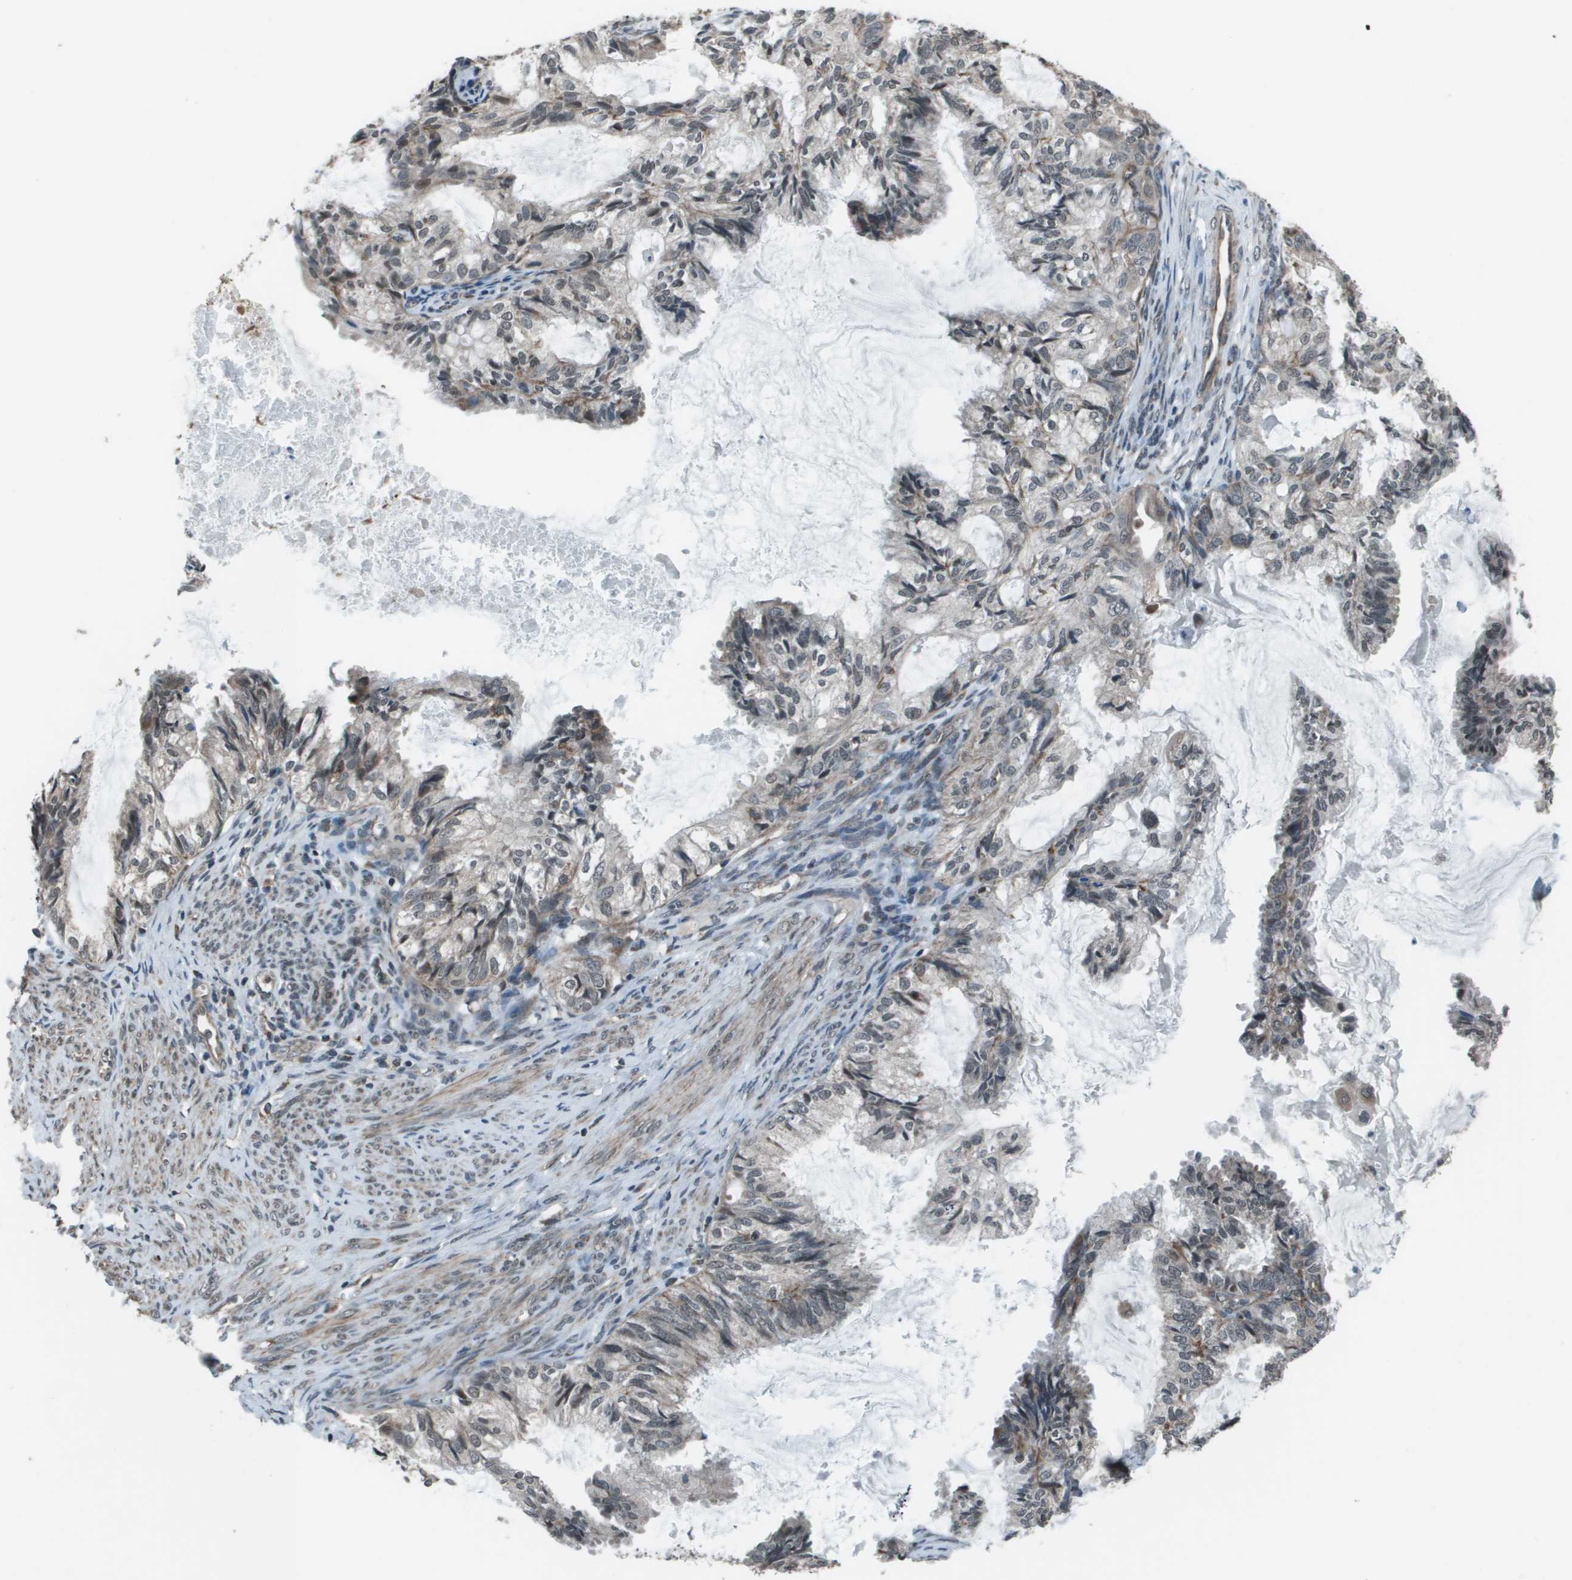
{"staining": {"intensity": "weak", "quantity": "25%-75%", "location": "cytoplasmic/membranous,nuclear"}, "tissue": "cervical cancer", "cell_type": "Tumor cells", "image_type": "cancer", "snomed": [{"axis": "morphology", "description": "Normal tissue, NOS"}, {"axis": "morphology", "description": "Adenocarcinoma, NOS"}, {"axis": "topography", "description": "Cervix"}, {"axis": "topography", "description": "Endometrium"}], "caption": "Protein analysis of cervical cancer tissue shows weak cytoplasmic/membranous and nuclear staining in about 25%-75% of tumor cells.", "gene": "PPFIA1", "patient": {"sex": "female", "age": 86}}